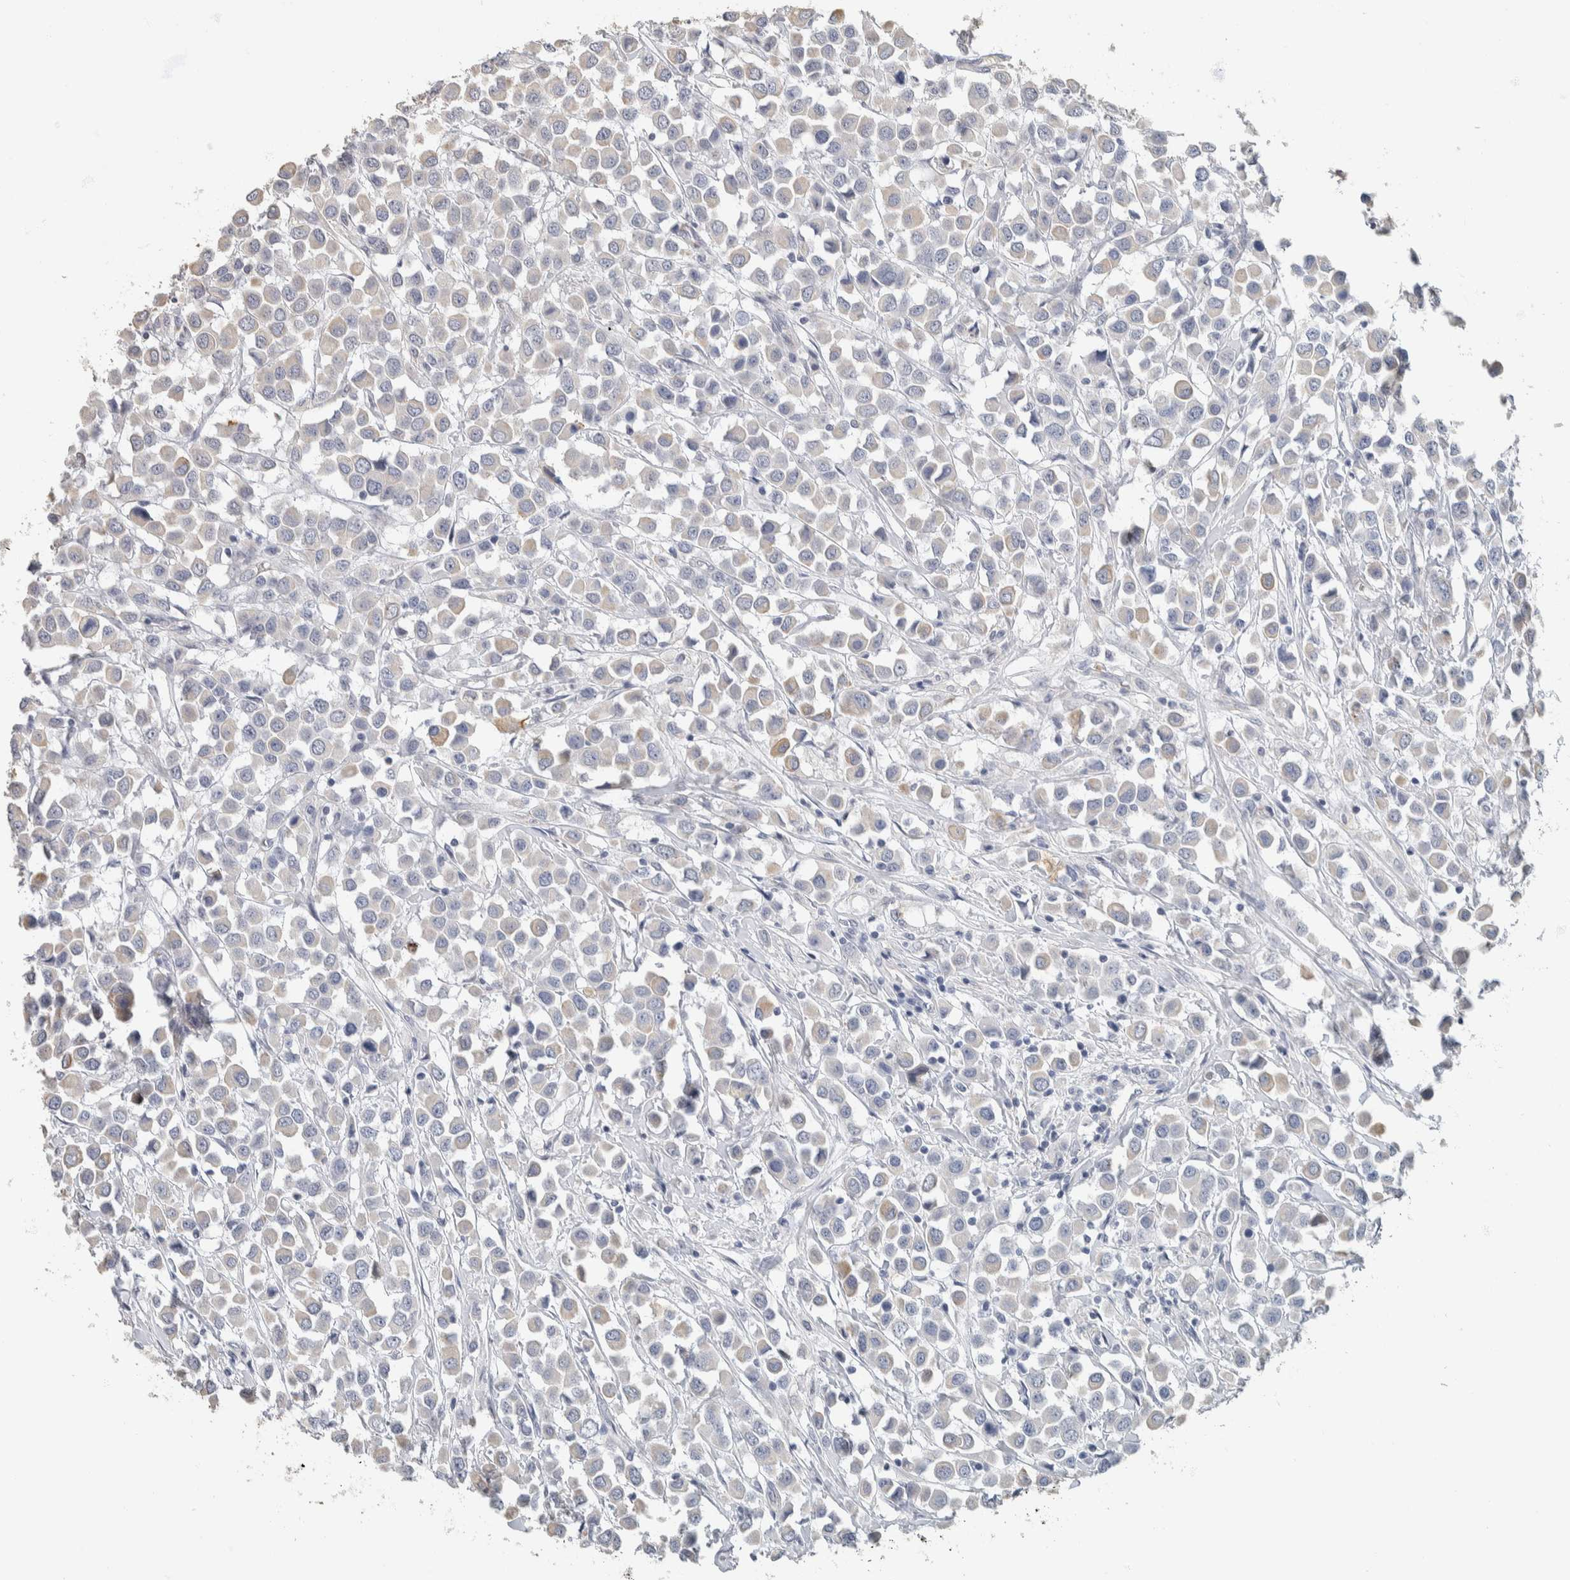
{"staining": {"intensity": "weak", "quantity": "<25%", "location": "cytoplasmic/membranous"}, "tissue": "breast cancer", "cell_type": "Tumor cells", "image_type": "cancer", "snomed": [{"axis": "morphology", "description": "Duct carcinoma"}, {"axis": "topography", "description": "Breast"}], "caption": "Tumor cells are negative for protein expression in human breast intraductal carcinoma.", "gene": "NEFM", "patient": {"sex": "female", "age": 61}}